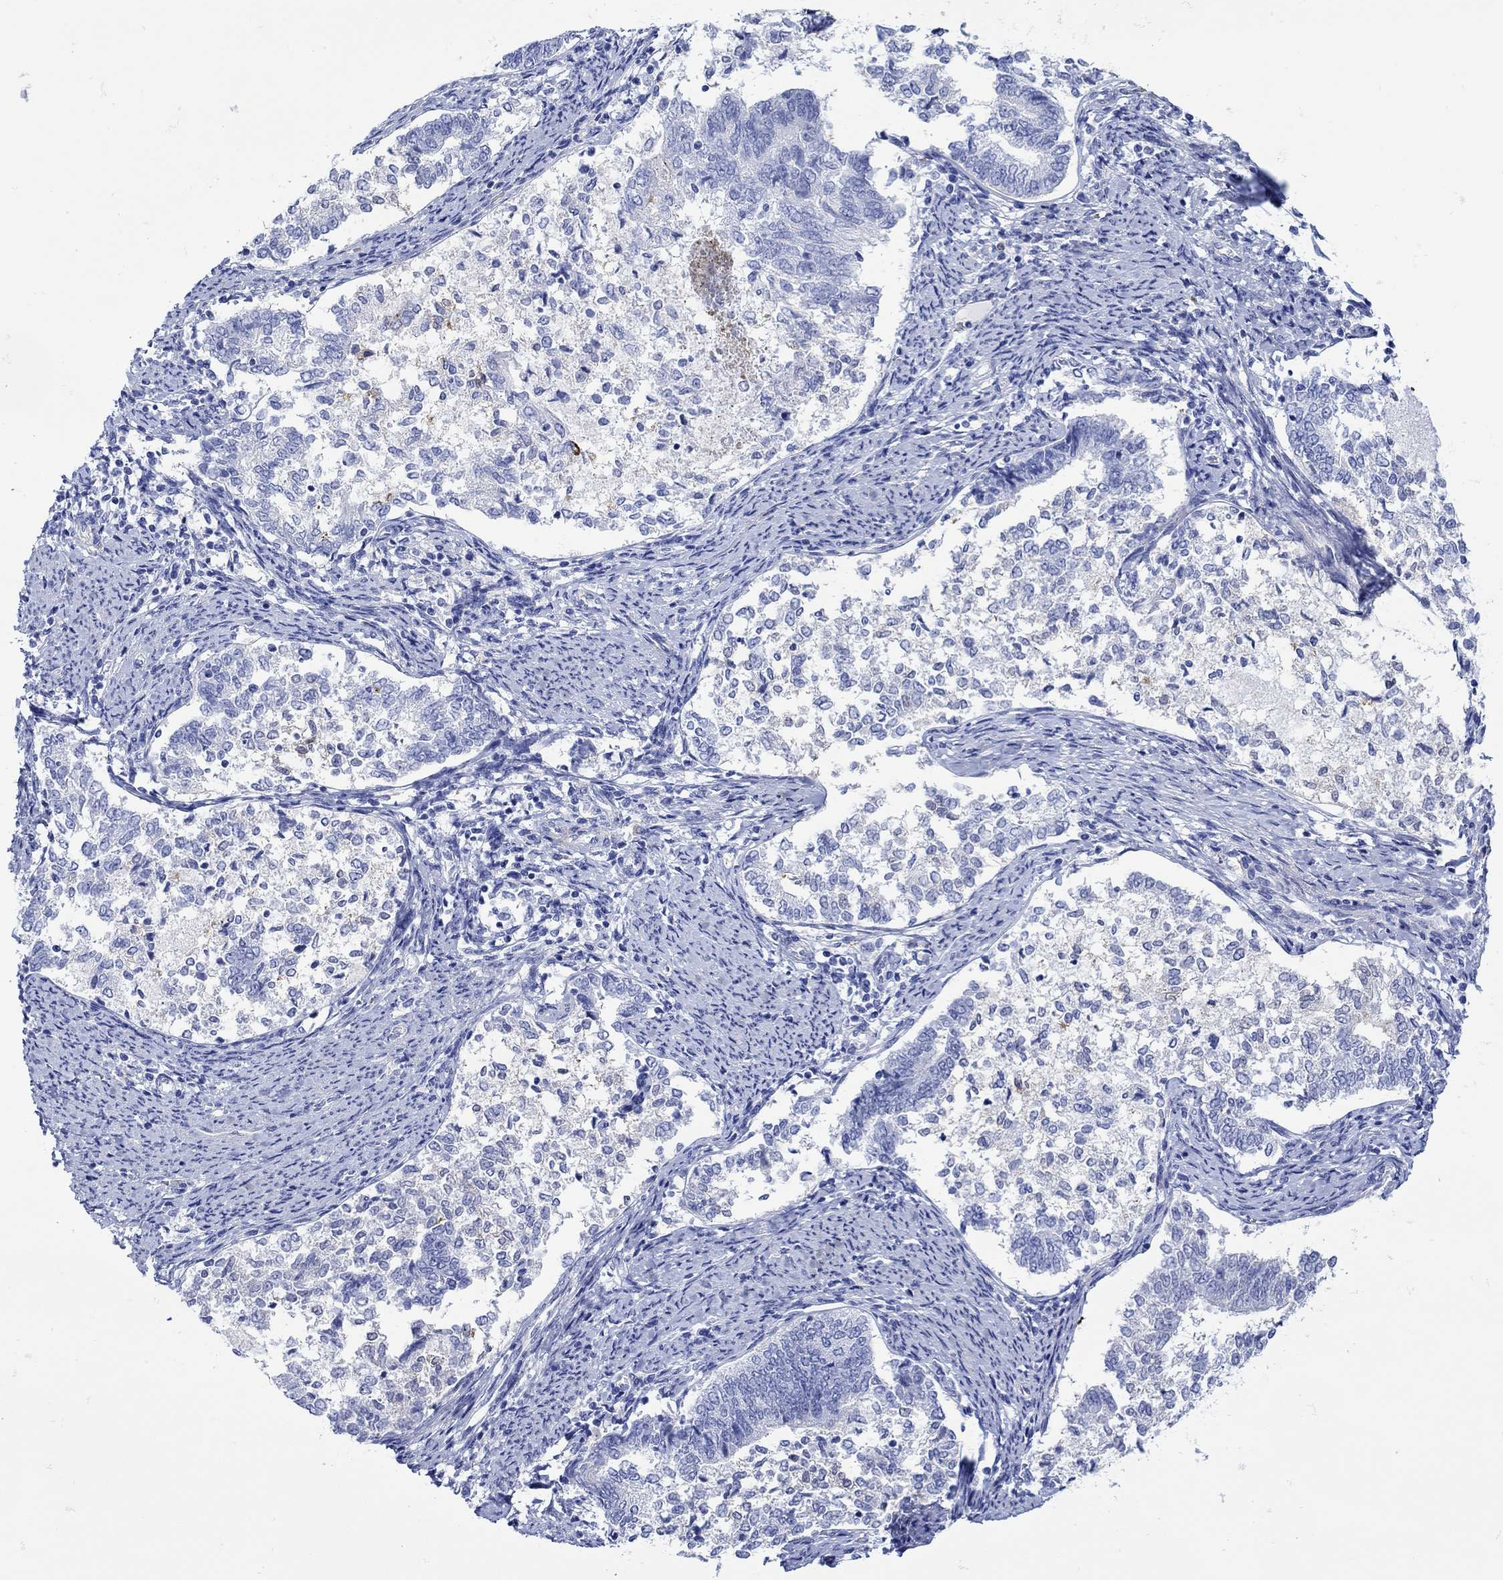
{"staining": {"intensity": "negative", "quantity": "none", "location": "none"}, "tissue": "endometrial cancer", "cell_type": "Tumor cells", "image_type": "cancer", "snomed": [{"axis": "morphology", "description": "Adenocarcinoma, NOS"}, {"axis": "topography", "description": "Endometrium"}], "caption": "This is an immunohistochemistry micrograph of endometrial cancer. There is no expression in tumor cells.", "gene": "ANKMY1", "patient": {"sex": "female", "age": 65}}